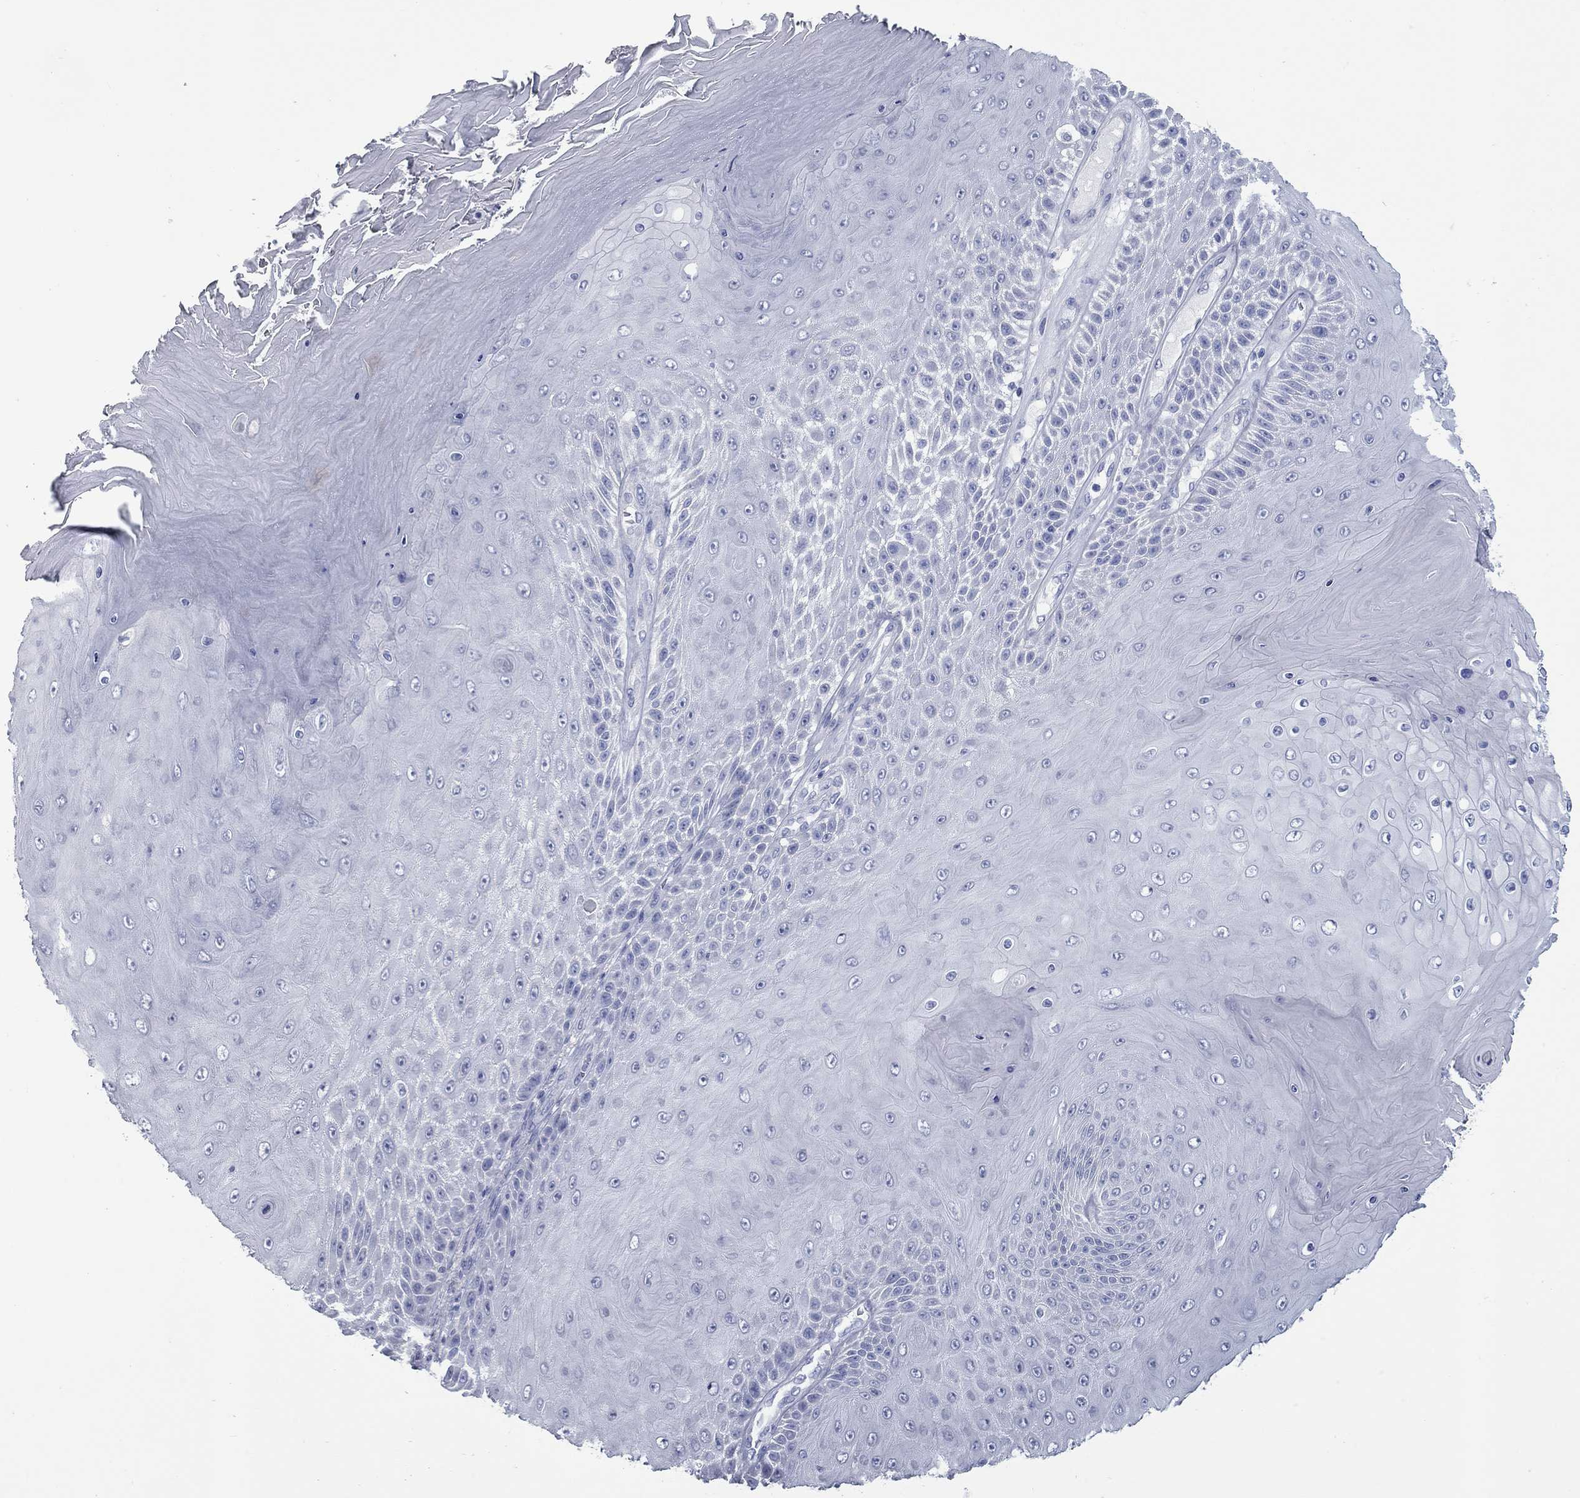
{"staining": {"intensity": "negative", "quantity": "none", "location": "none"}, "tissue": "skin cancer", "cell_type": "Tumor cells", "image_type": "cancer", "snomed": [{"axis": "morphology", "description": "Squamous cell carcinoma, NOS"}, {"axis": "topography", "description": "Skin"}], "caption": "This micrograph is of squamous cell carcinoma (skin) stained with IHC to label a protein in brown with the nuclei are counter-stained blue. There is no positivity in tumor cells.", "gene": "KIRREL2", "patient": {"sex": "male", "age": 62}}